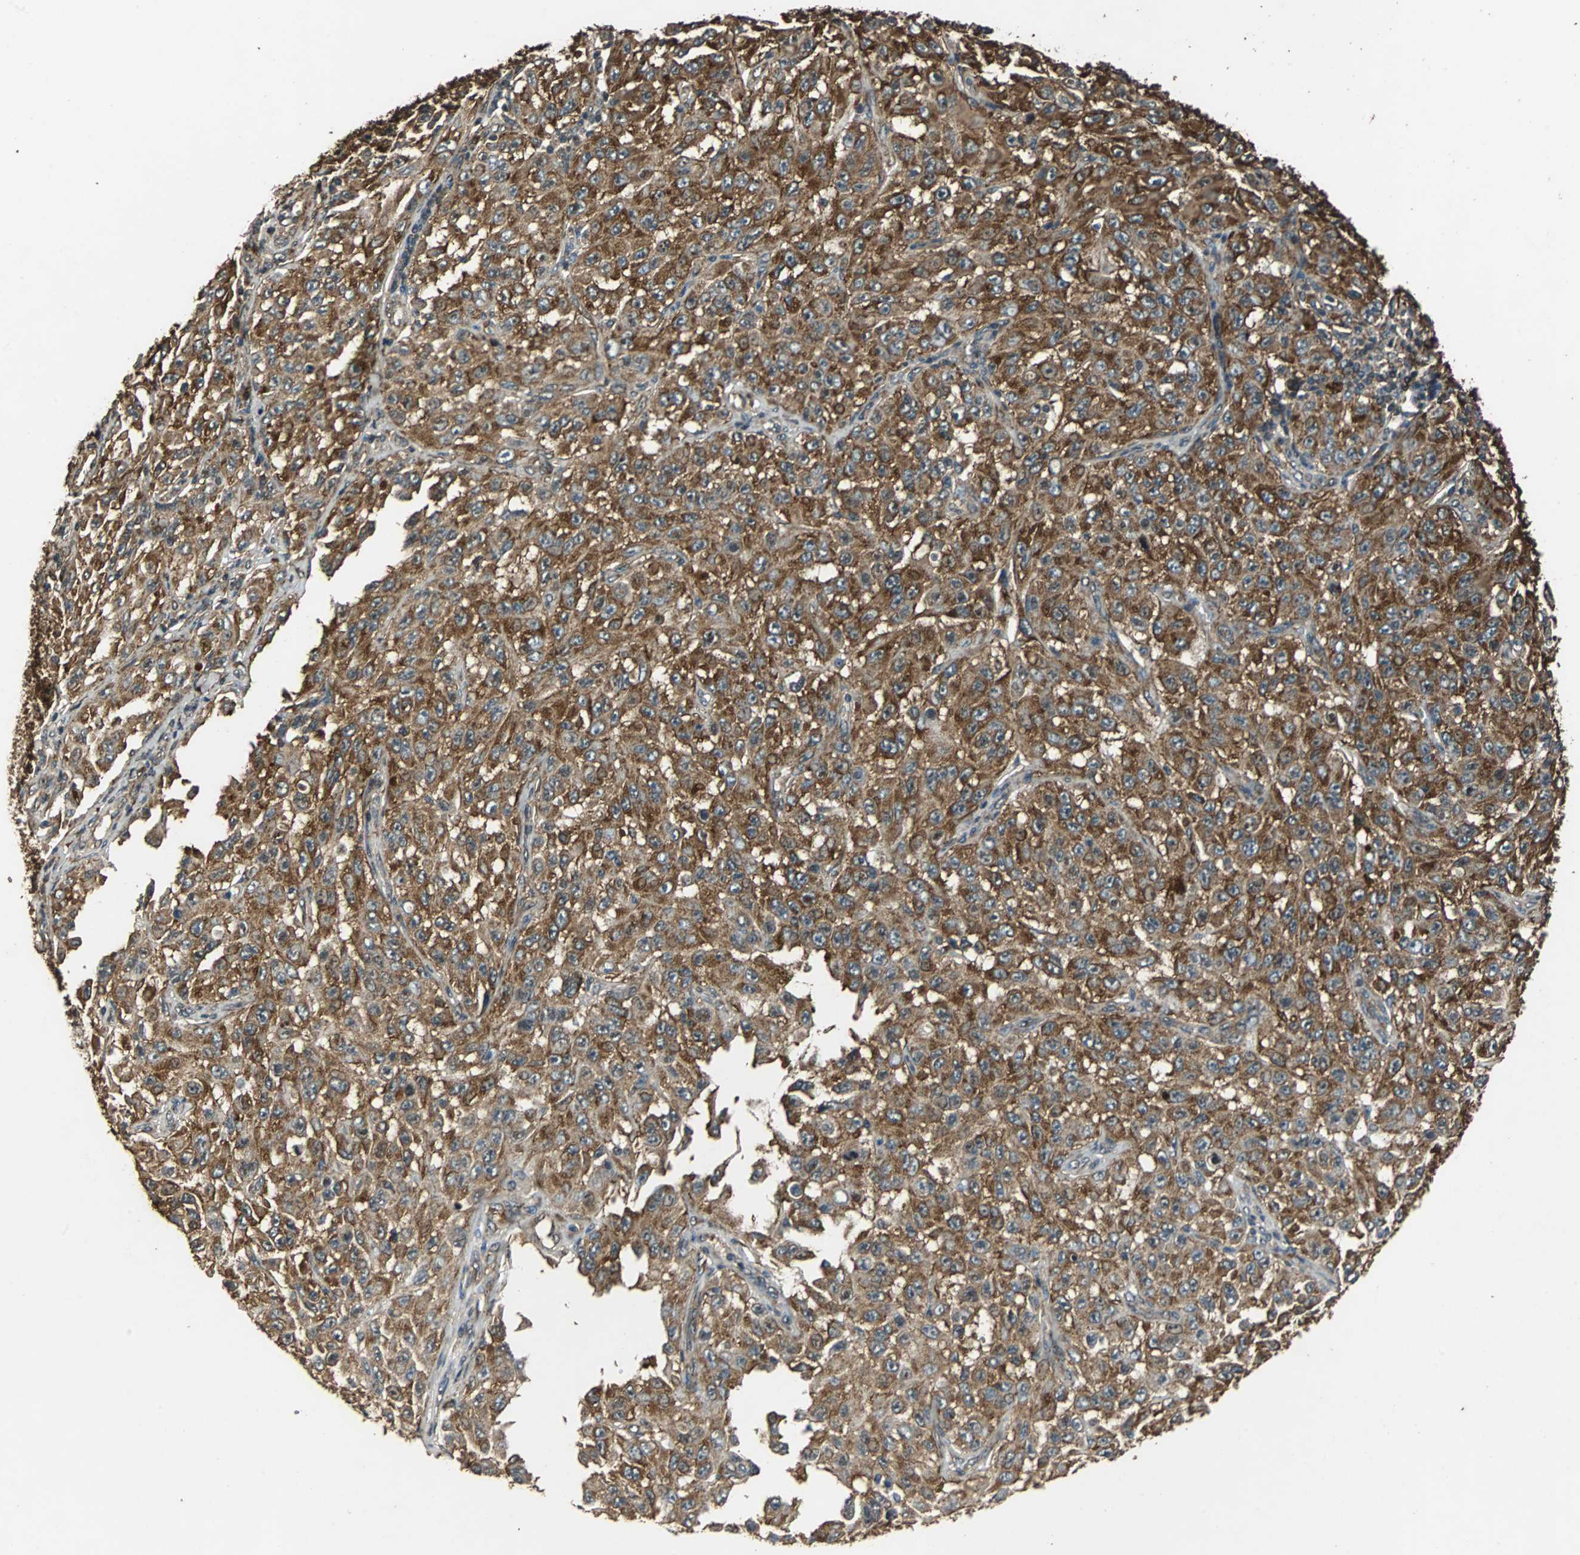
{"staining": {"intensity": "strong", "quantity": ">75%", "location": "cytoplasmic/membranous"}, "tissue": "melanoma", "cell_type": "Tumor cells", "image_type": "cancer", "snomed": [{"axis": "morphology", "description": "Malignant melanoma, NOS"}, {"axis": "topography", "description": "Skin"}], "caption": "Human malignant melanoma stained for a protein (brown) exhibits strong cytoplasmic/membranous positive staining in about >75% of tumor cells.", "gene": "NAA10", "patient": {"sex": "male", "age": 30}}